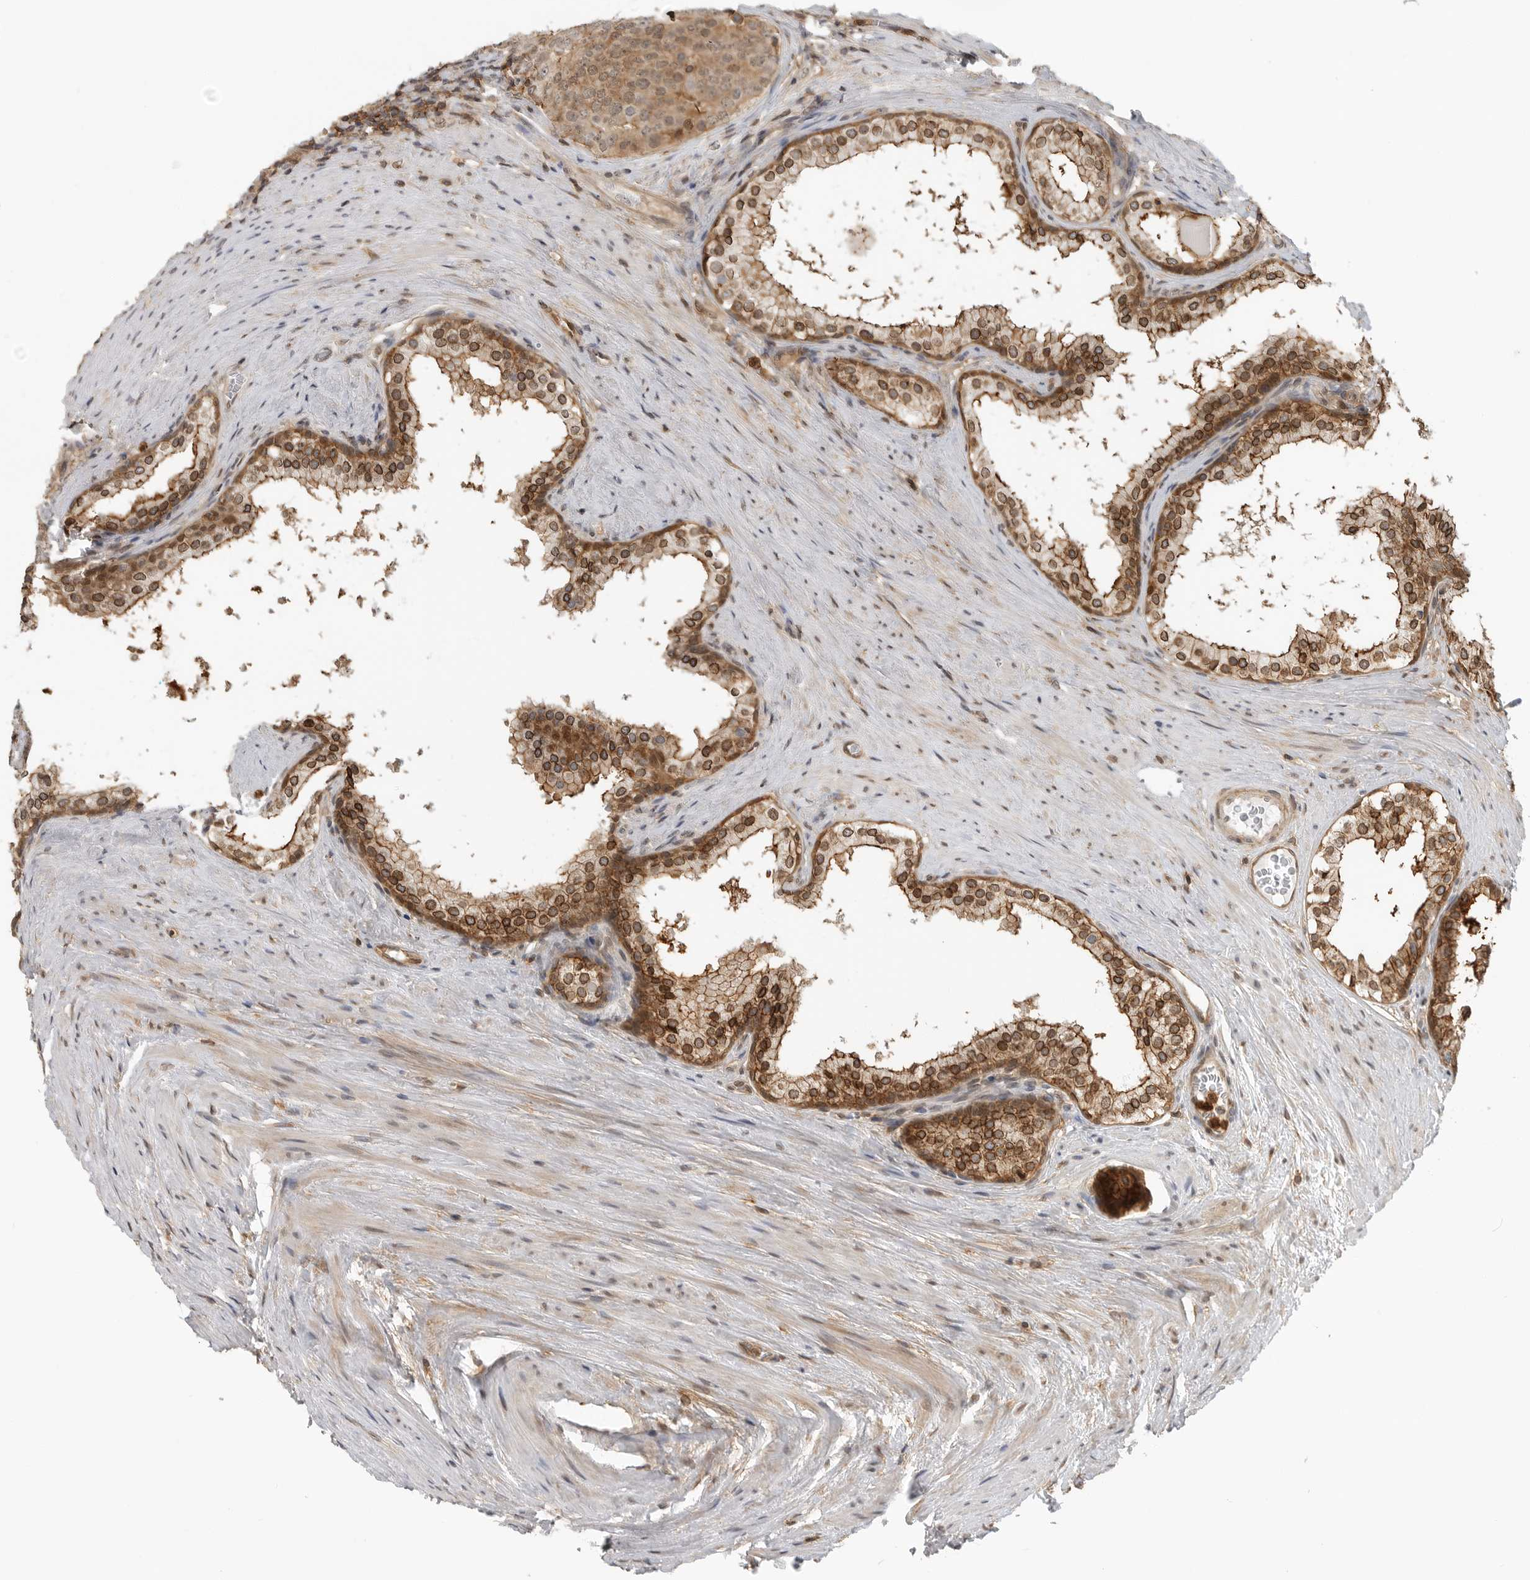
{"staining": {"intensity": "moderate", "quantity": ">75%", "location": "cytoplasmic/membranous,nuclear"}, "tissue": "prostate cancer", "cell_type": "Tumor cells", "image_type": "cancer", "snomed": [{"axis": "morphology", "description": "Adenocarcinoma, High grade"}, {"axis": "topography", "description": "Prostate"}], "caption": "A medium amount of moderate cytoplasmic/membranous and nuclear positivity is appreciated in about >75% of tumor cells in high-grade adenocarcinoma (prostate) tissue.", "gene": "ANXA11", "patient": {"sex": "male", "age": 56}}